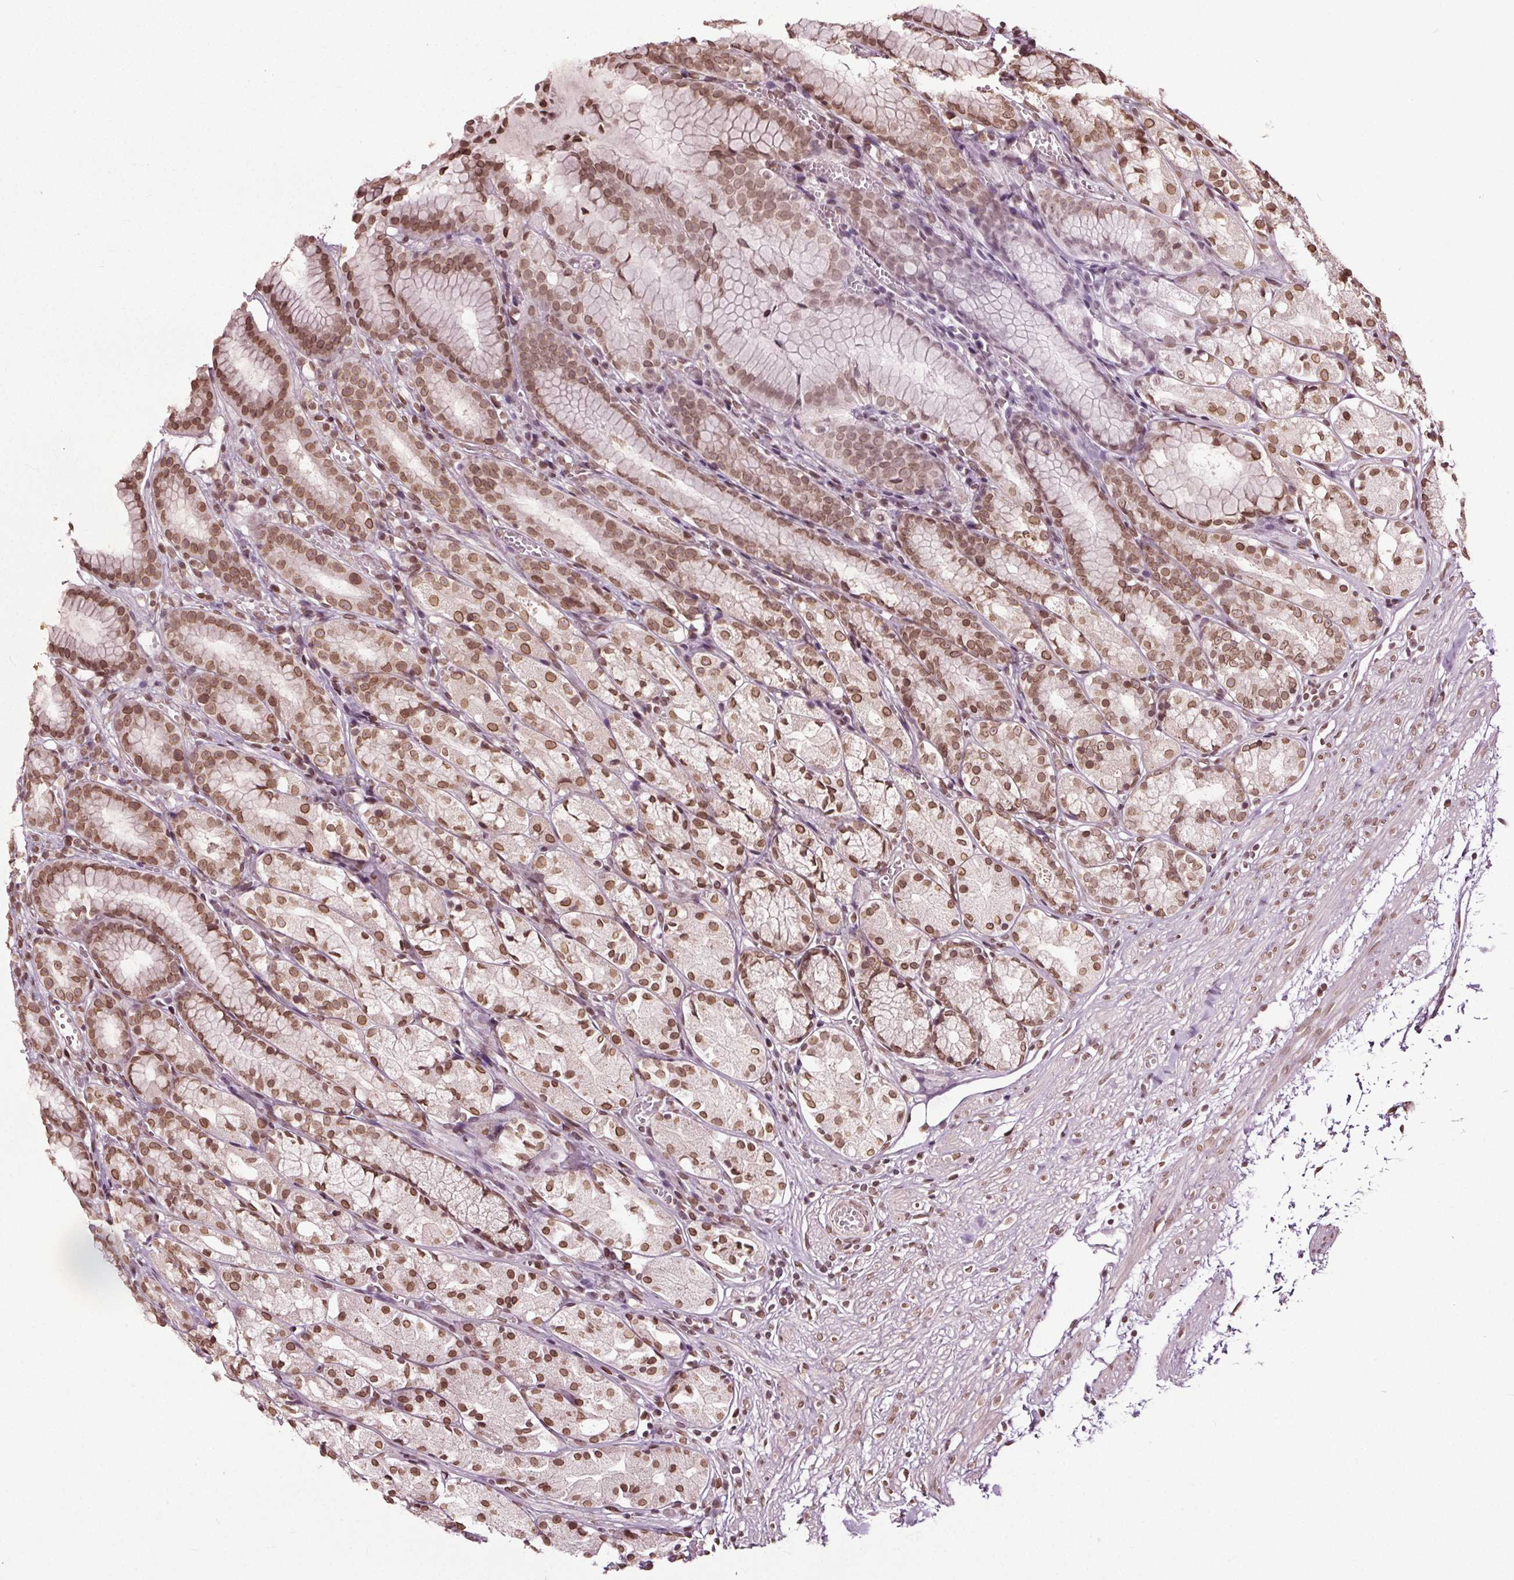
{"staining": {"intensity": "moderate", "quantity": ">75%", "location": "cytoplasmic/membranous,nuclear"}, "tissue": "stomach", "cell_type": "Glandular cells", "image_type": "normal", "snomed": [{"axis": "morphology", "description": "Normal tissue, NOS"}, {"axis": "topography", "description": "Stomach"}], "caption": "A histopathology image of stomach stained for a protein demonstrates moderate cytoplasmic/membranous,nuclear brown staining in glandular cells. (DAB (3,3'-diaminobenzidine) IHC, brown staining for protein, blue staining for nuclei).", "gene": "TTC39C", "patient": {"sex": "male", "age": 70}}